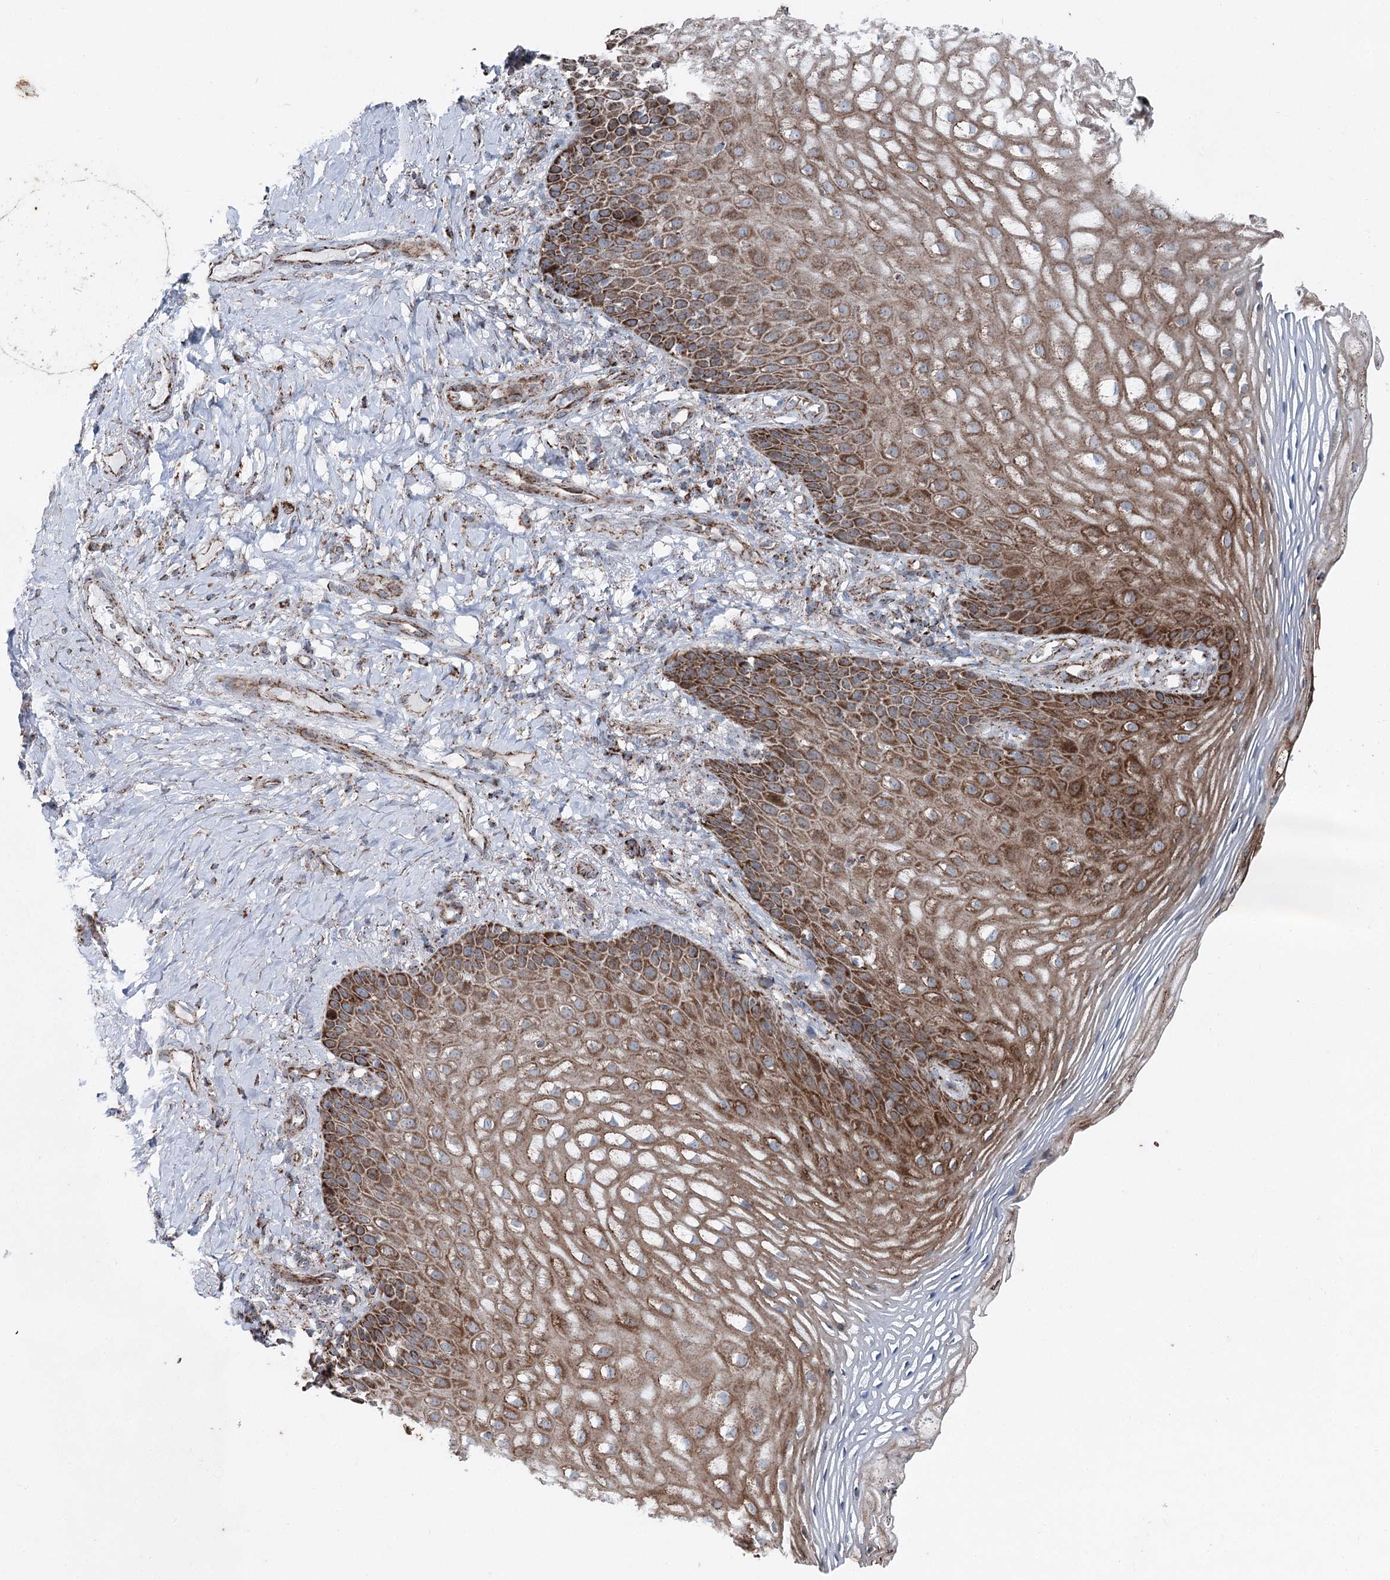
{"staining": {"intensity": "strong", "quantity": ">75%", "location": "cytoplasmic/membranous"}, "tissue": "vagina", "cell_type": "Squamous epithelial cells", "image_type": "normal", "snomed": [{"axis": "morphology", "description": "Normal tissue, NOS"}, {"axis": "topography", "description": "Vagina"}], "caption": "A brown stain labels strong cytoplasmic/membranous expression of a protein in squamous epithelial cells of benign human vagina. (Brightfield microscopy of DAB IHC at high magnification).", "gene": "UCN3", "patient": {"sex": "female", "age": 60}}